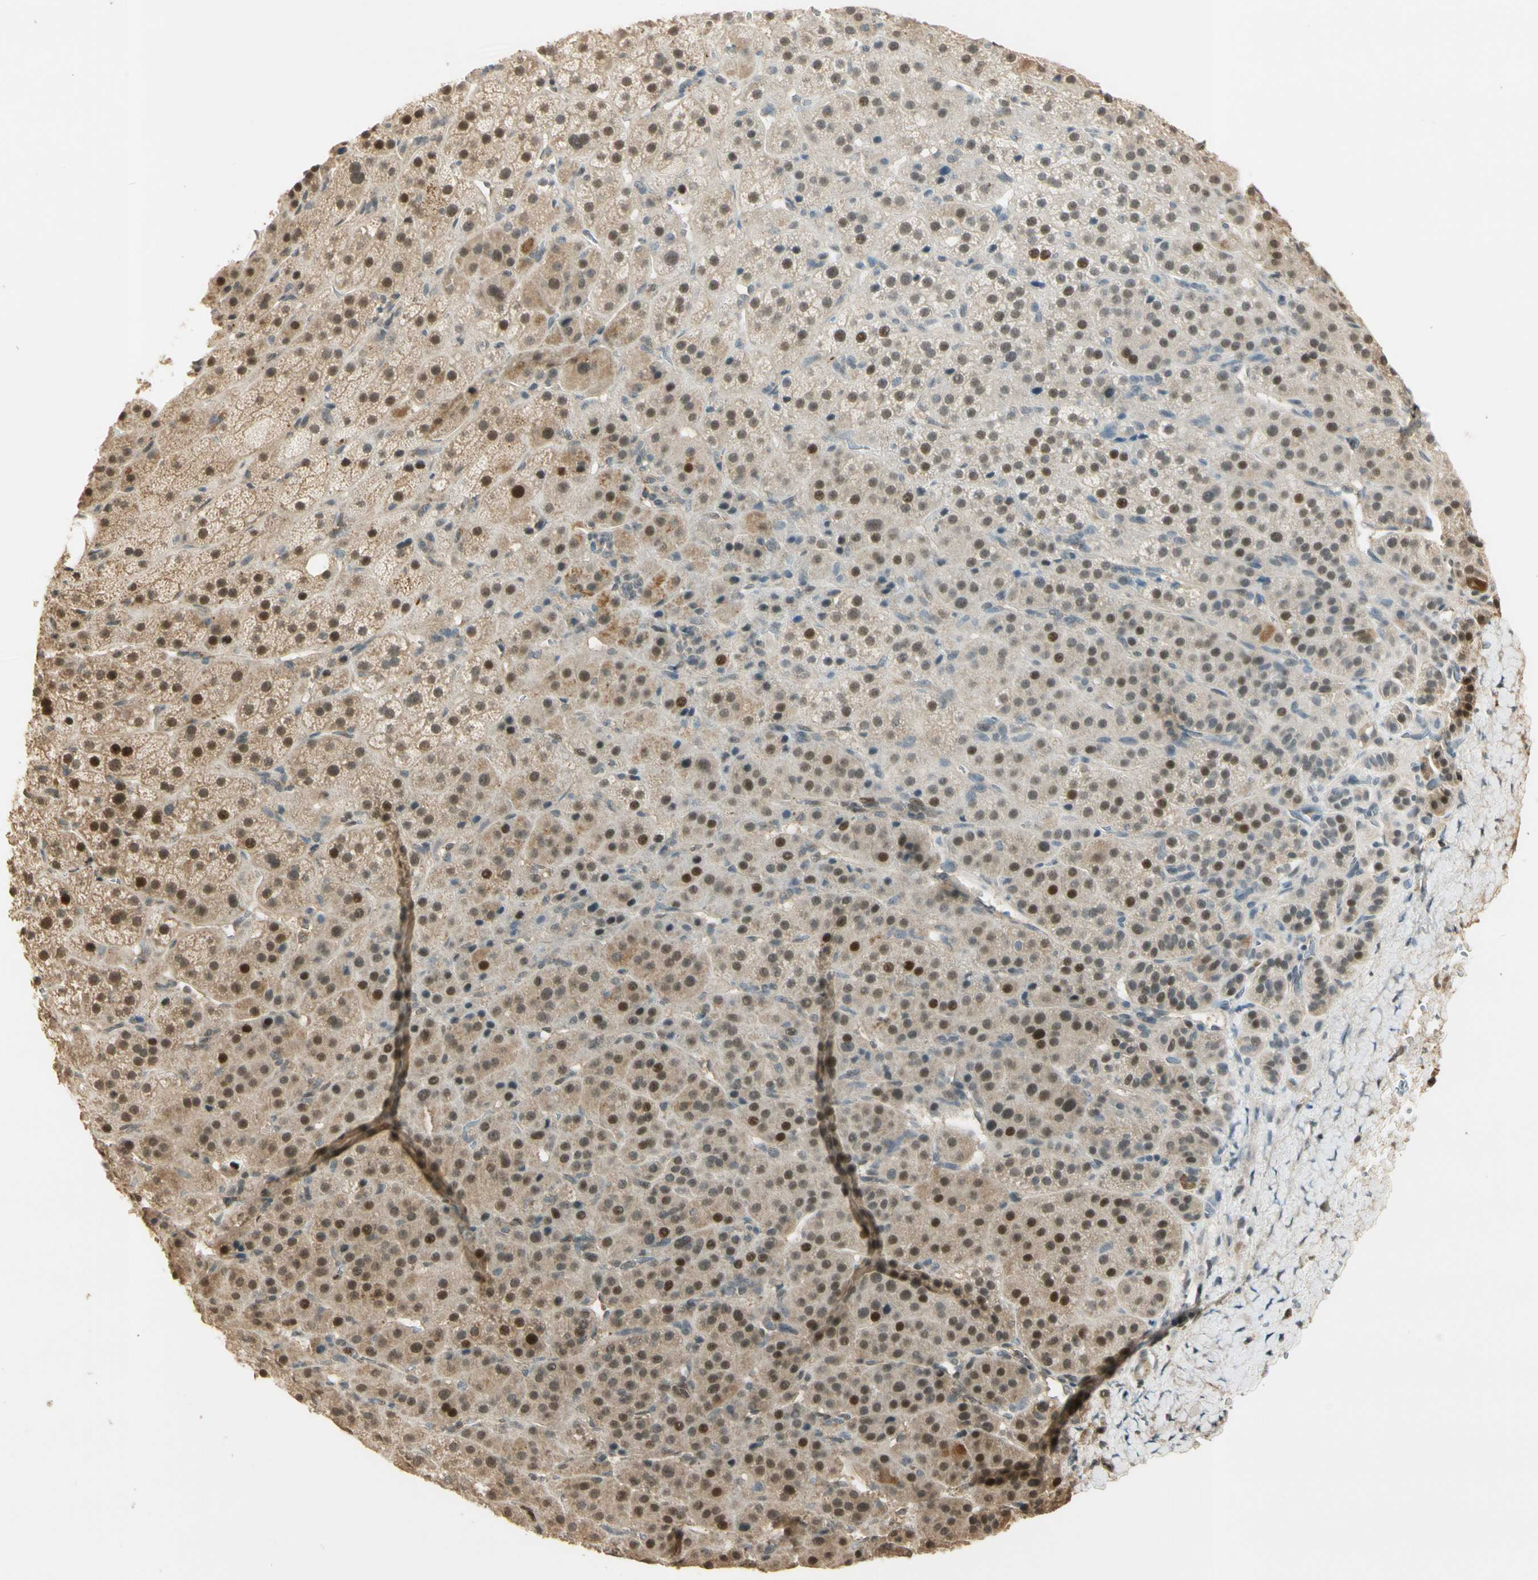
{"staining": {"intensity": "moderate", "quantity": ">75%", "location": "cytoplasmic/membranous,nuclear"}, "tissue": "adrenal gland", "cell_type": "Glandular cells", "image_type": "normal", "snomed": [{"axis": "morphology", "description": "Normal tissue, NOS"}, {"axis": "topography", "description": "Adrenal gland"}], "caption": "Immunohistochemical staining of normal adrenal gland displays medium levels of moderate cytoplasmic/membranous,nuclear expression in about >75% of glandular cells. The staining is performed using DAB brown chromogen to label protein expression. The nuclei are counter-stained blue using hematoxylin.", "gene": "GMEB2", "patient": {"sex": "female", "age": 57}}